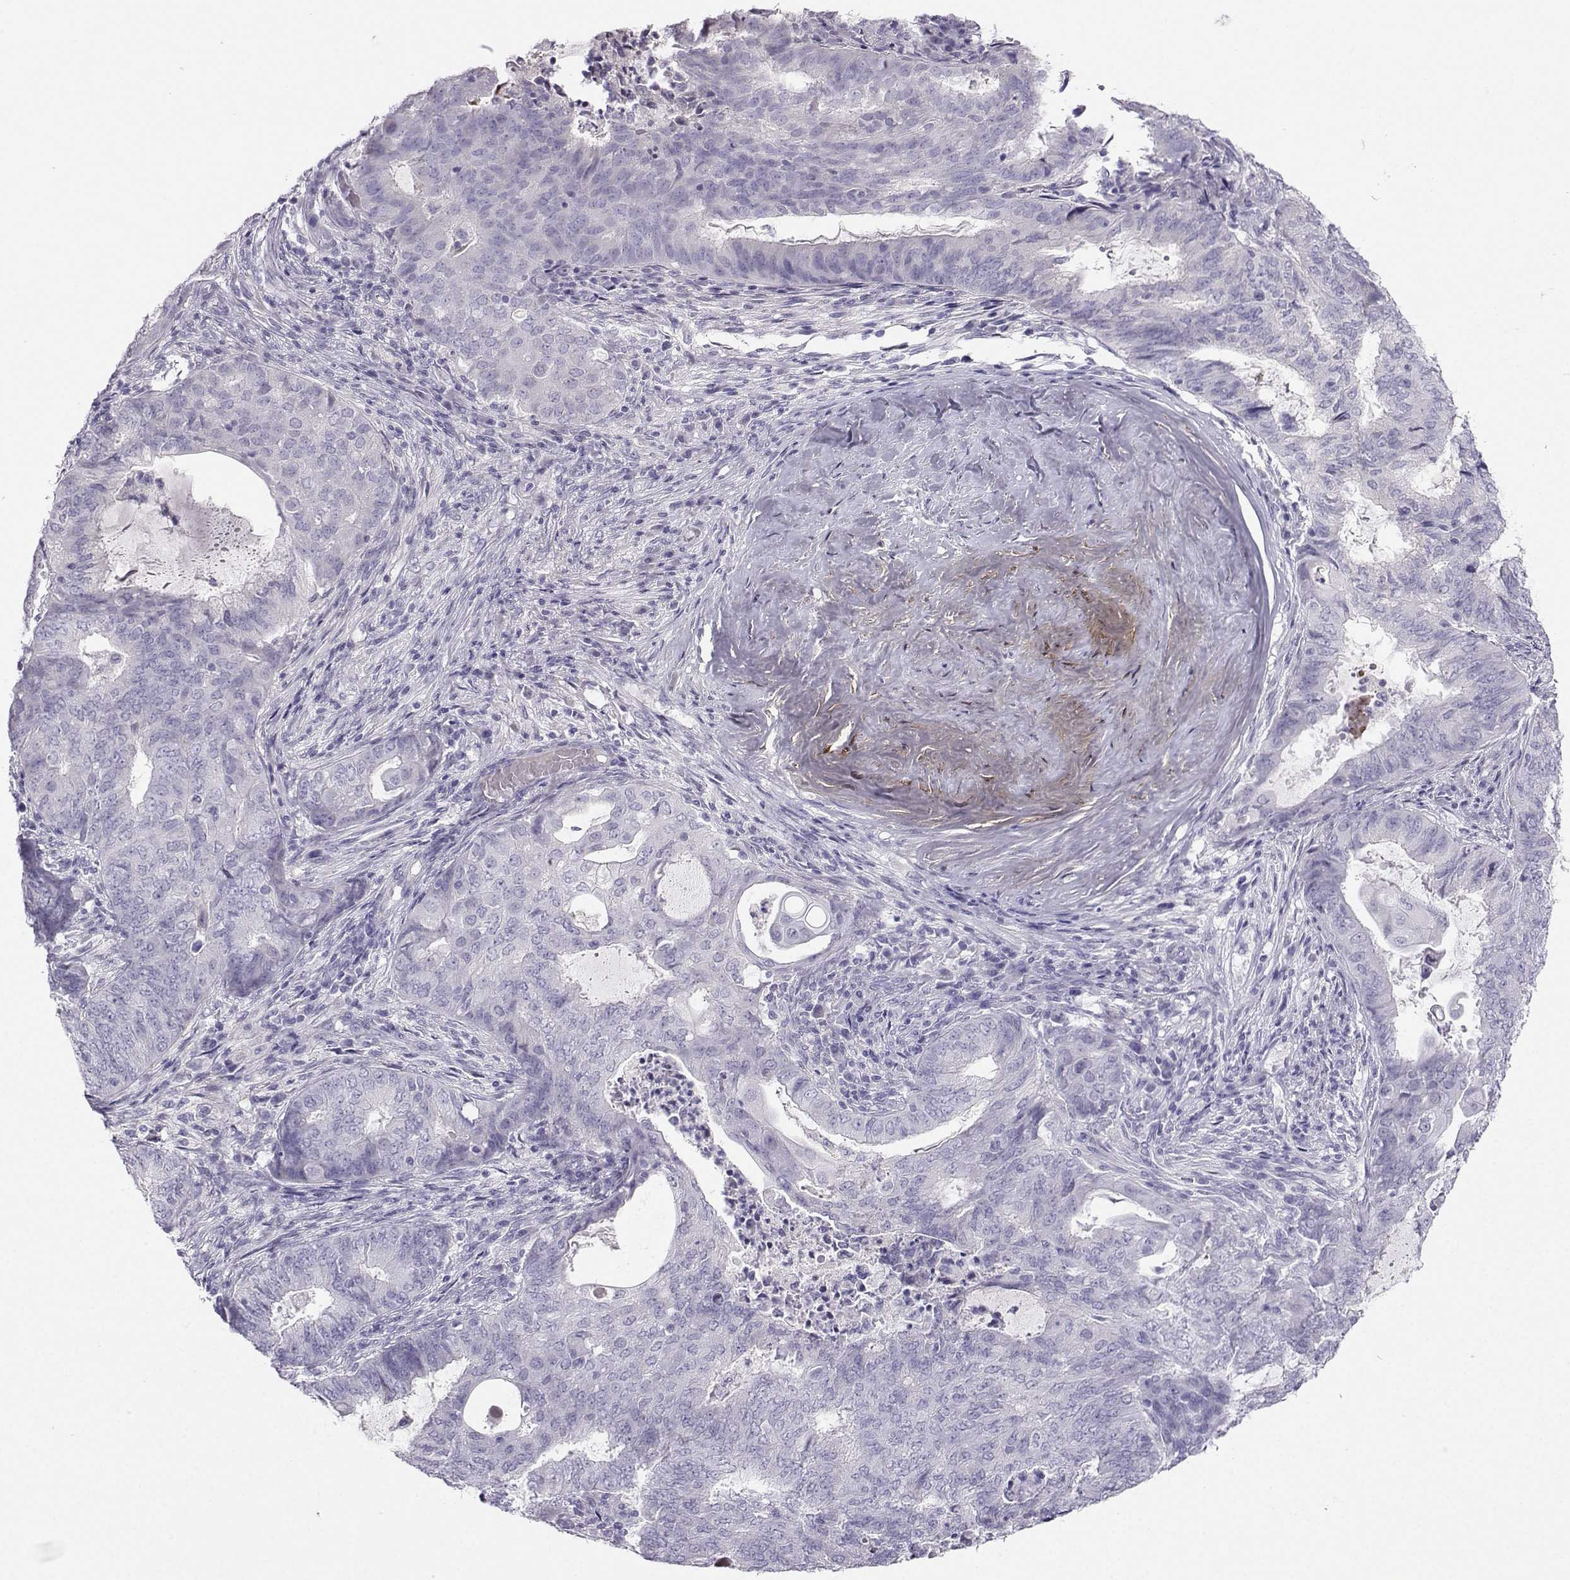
{"staining": {"intensity": "negative", "quantity": "none", "location": "none"}, "tissue": "endometrial cancer", "cell_type": "Tumor cells", "image_type": "cancer", "snomed": [{"axis": "morphology", "description": "Adenocarcinoma, NOS"}, {"axis": "topography", "description": "Endometrium"}], "caption": "Human endometrial cancer (adenocarcinoma) stained for a protein using immunohistochemistry (IHC) exhibits no positivity in tumor cells.", "gene": "FBXO24", "patient": {"sex": "female", "age": 62}}